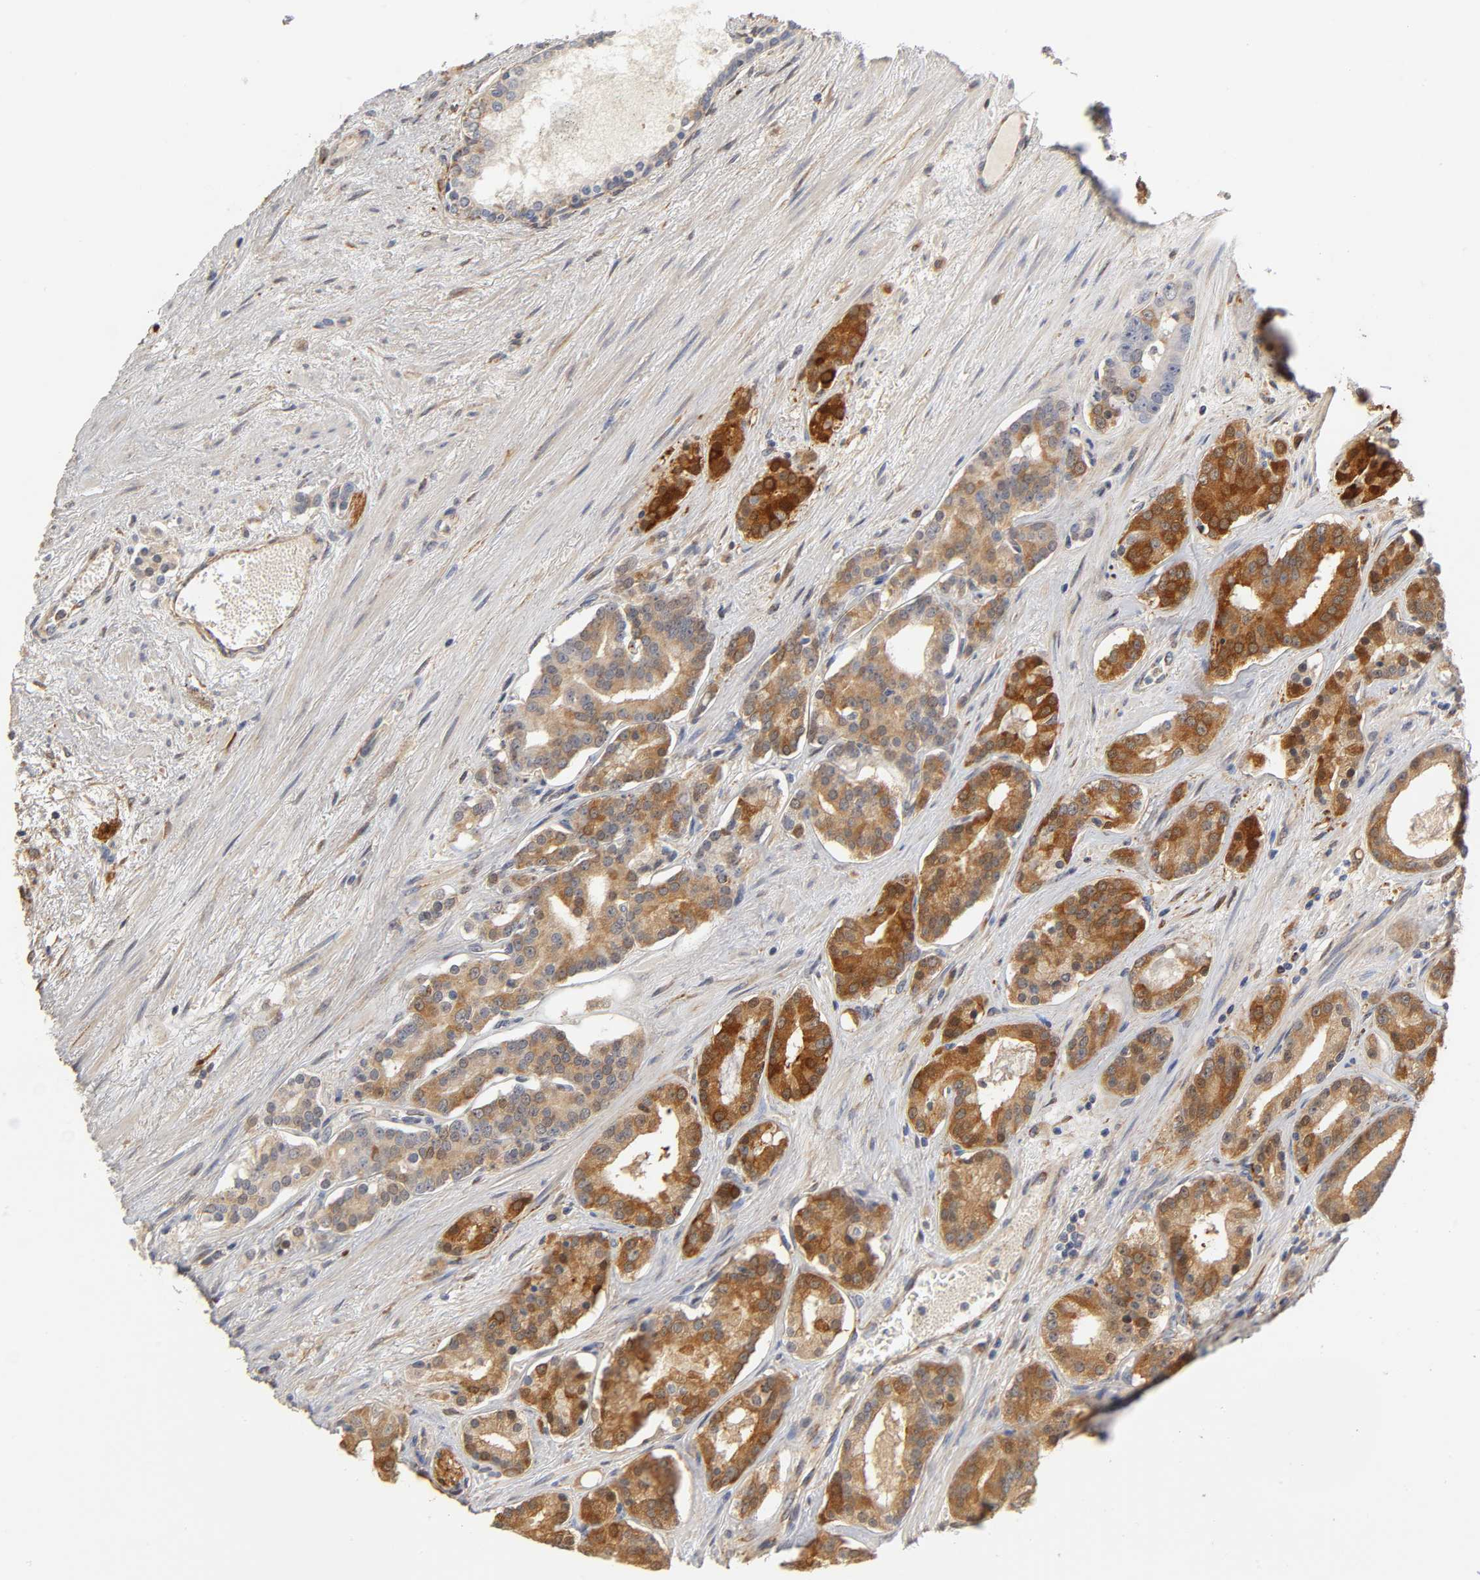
{"staining": {"intensity": "strong", "quantity": ">75%", "location": "cytoplasmic/membranous"}, "tissue": "prostate cancer", "cell_type": "Tumor cells", "image_type": "cancer", "snomed": [{"axis": "morphology", "description": "Adenocarcinoma, Low grade"}, {"axis": "topography", "description": "Prostate"}], "caption": "Immunohistochemistry of human prostate cancer (adenocarcinoma (low-grade)) demonstrates high levels of strong cytoplasmic/membranous staining in approximately >75% of tumor cells.", "gene": "ISG15", "patient": {"sex": "male", "age": 63}}